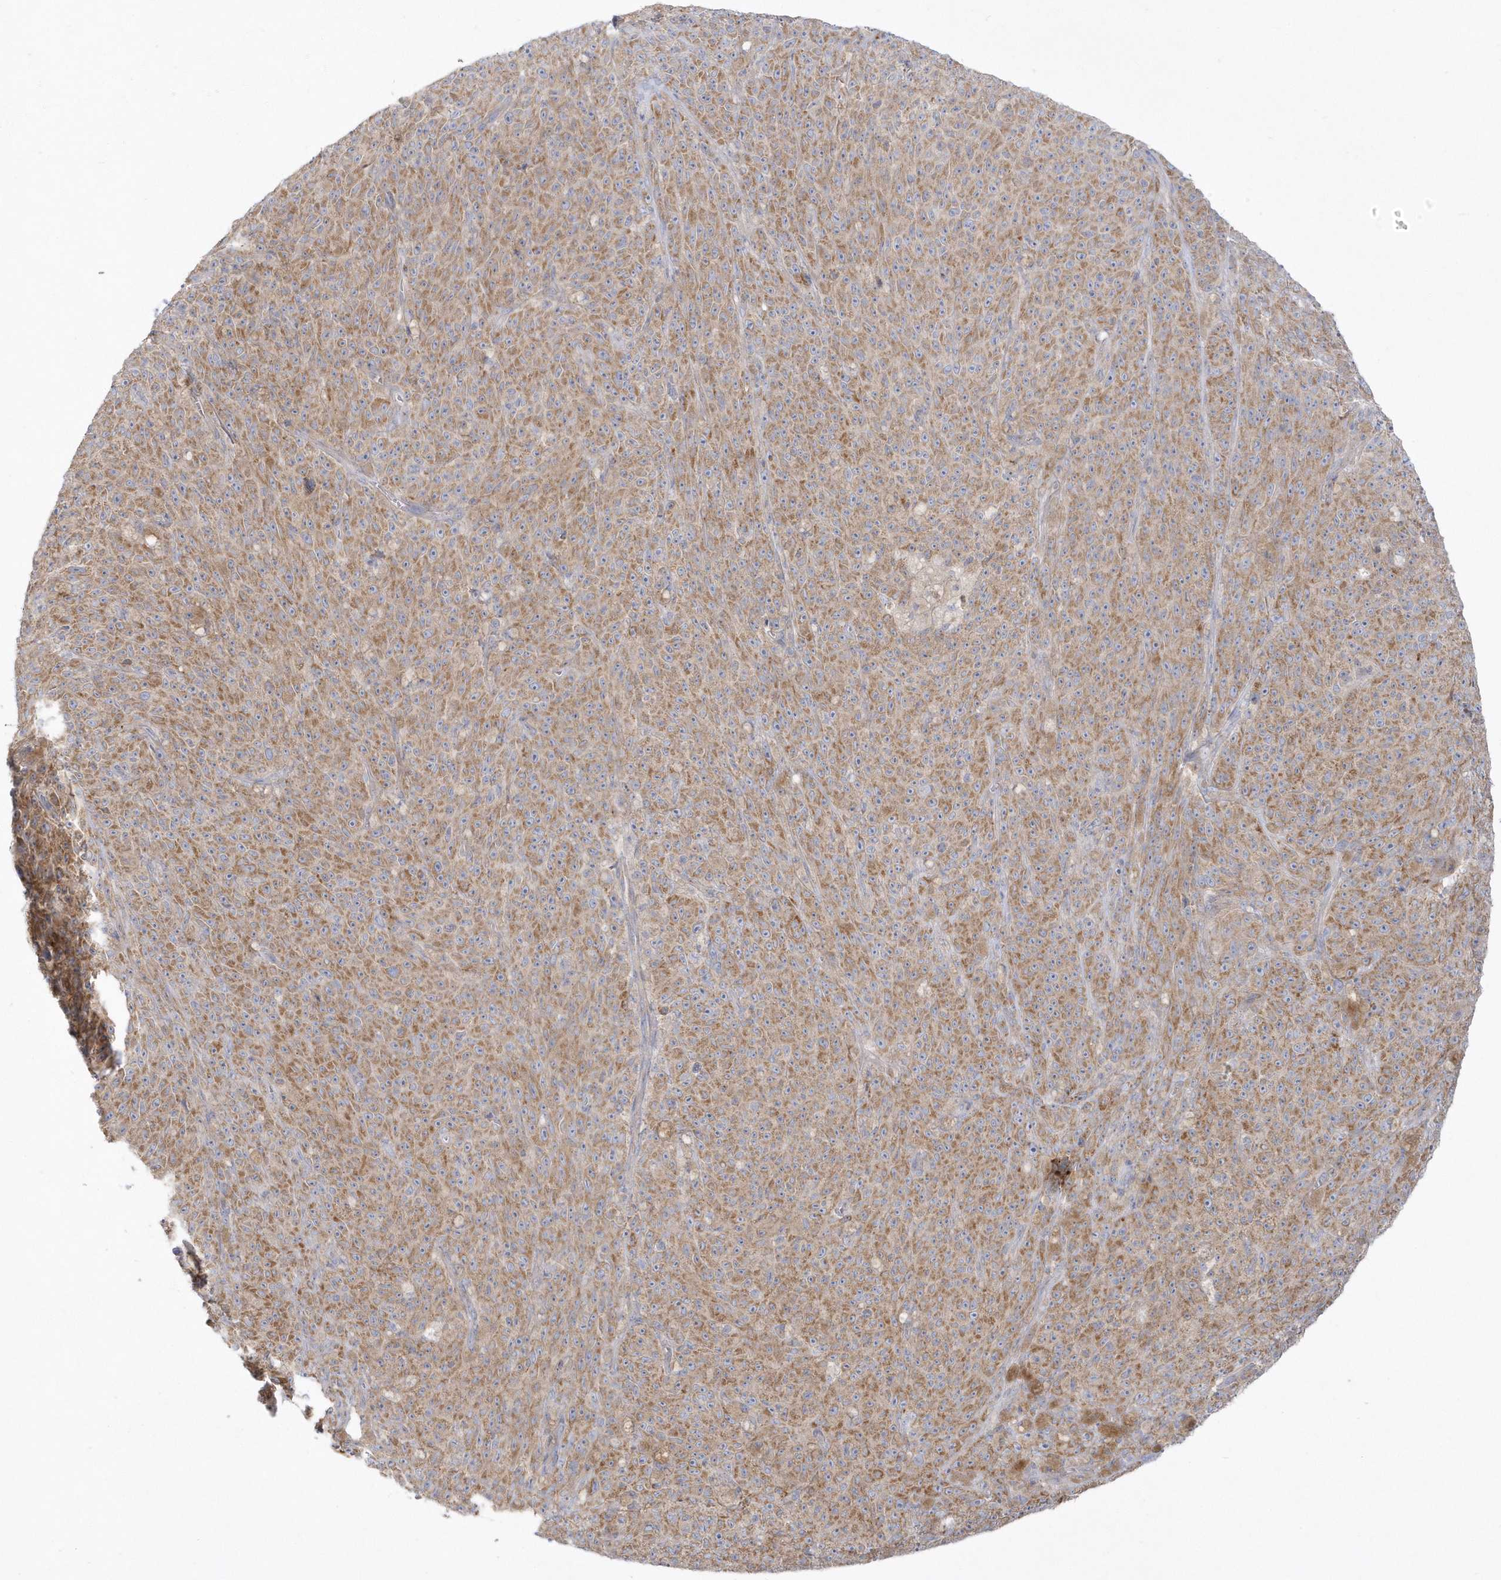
{"staining": {"intensity": "moderate", "quantity": ">75%", "location": "cytoplasmic/membranous"}, "tissue": "melanoma", "cell_type": "Tumor cells", "image_type": "cancer", "snomed": [{"axis": "morphology", "description": "Malignant melanoma, NOS"}, {"axis": "topography", "description": "Skin"}], "caption": "The immunohistochemical stain labels moderate cytoplasmic/membranous positivity in tumor cells of melanoma tissue.", "gene": "DNAJC18", "patient": {"sex": "female", "age": 82}}